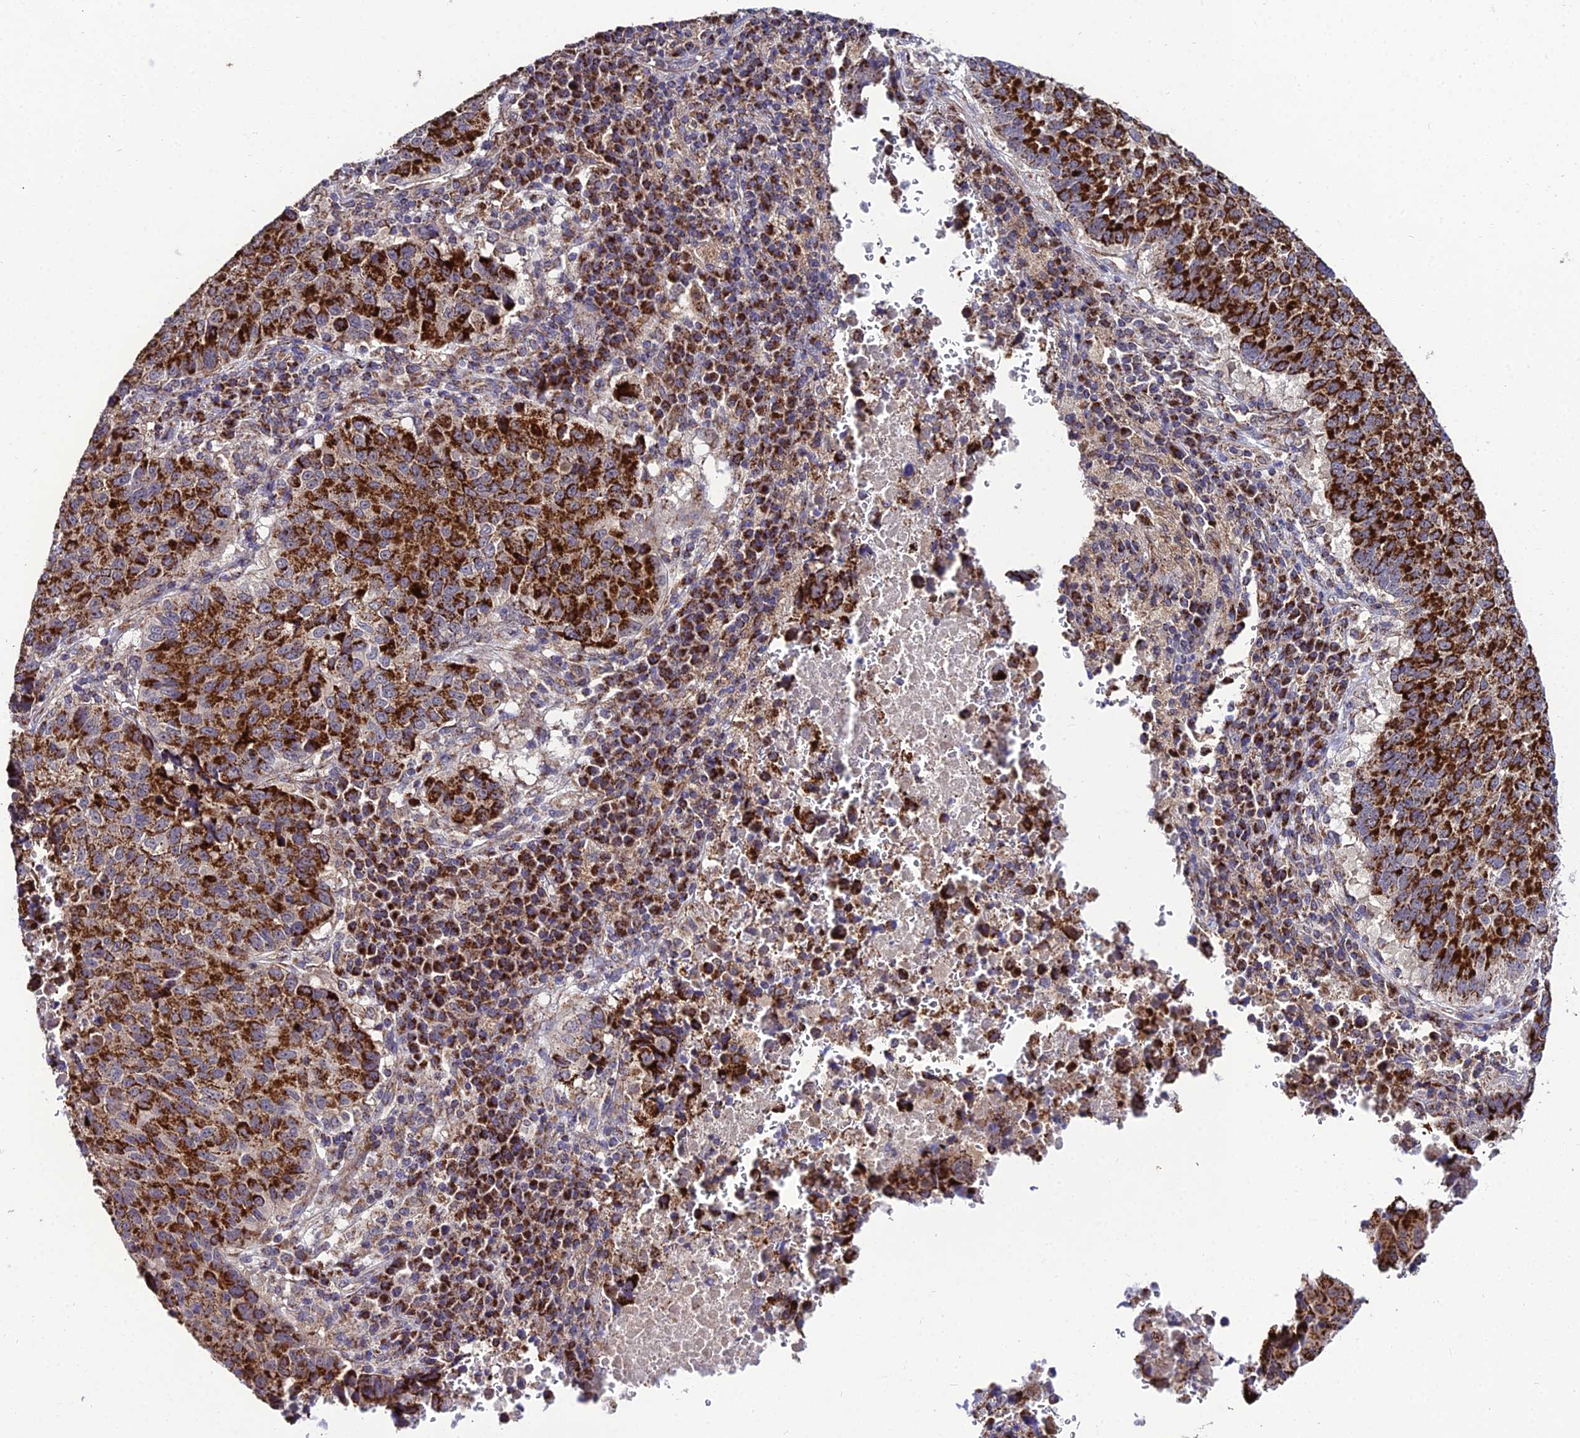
{"staining": {"intensity": "strong", "quantity": ">75%", "location": "cytoplasmic/membranous"}, "tissue": "lung cancer", "cell_type": "Tumor cells", "image_type": "cancer", "snomed": [{"axis": "morphology", "description": "Squamous cell carcinoma, NOS"}, {"axis": "topography", "description": "Lung"}], "caption": "Immunohistochemical staining of human lung squamous cell carcinoma reveals strong cytoplasmic/membranous protein expression in approximately >75% of tumor cells. (Brightfield microscopy of DAB IHC at high magnification).", "gene": "PSMD2", "patient": {"sex": "male", "age": 73}}